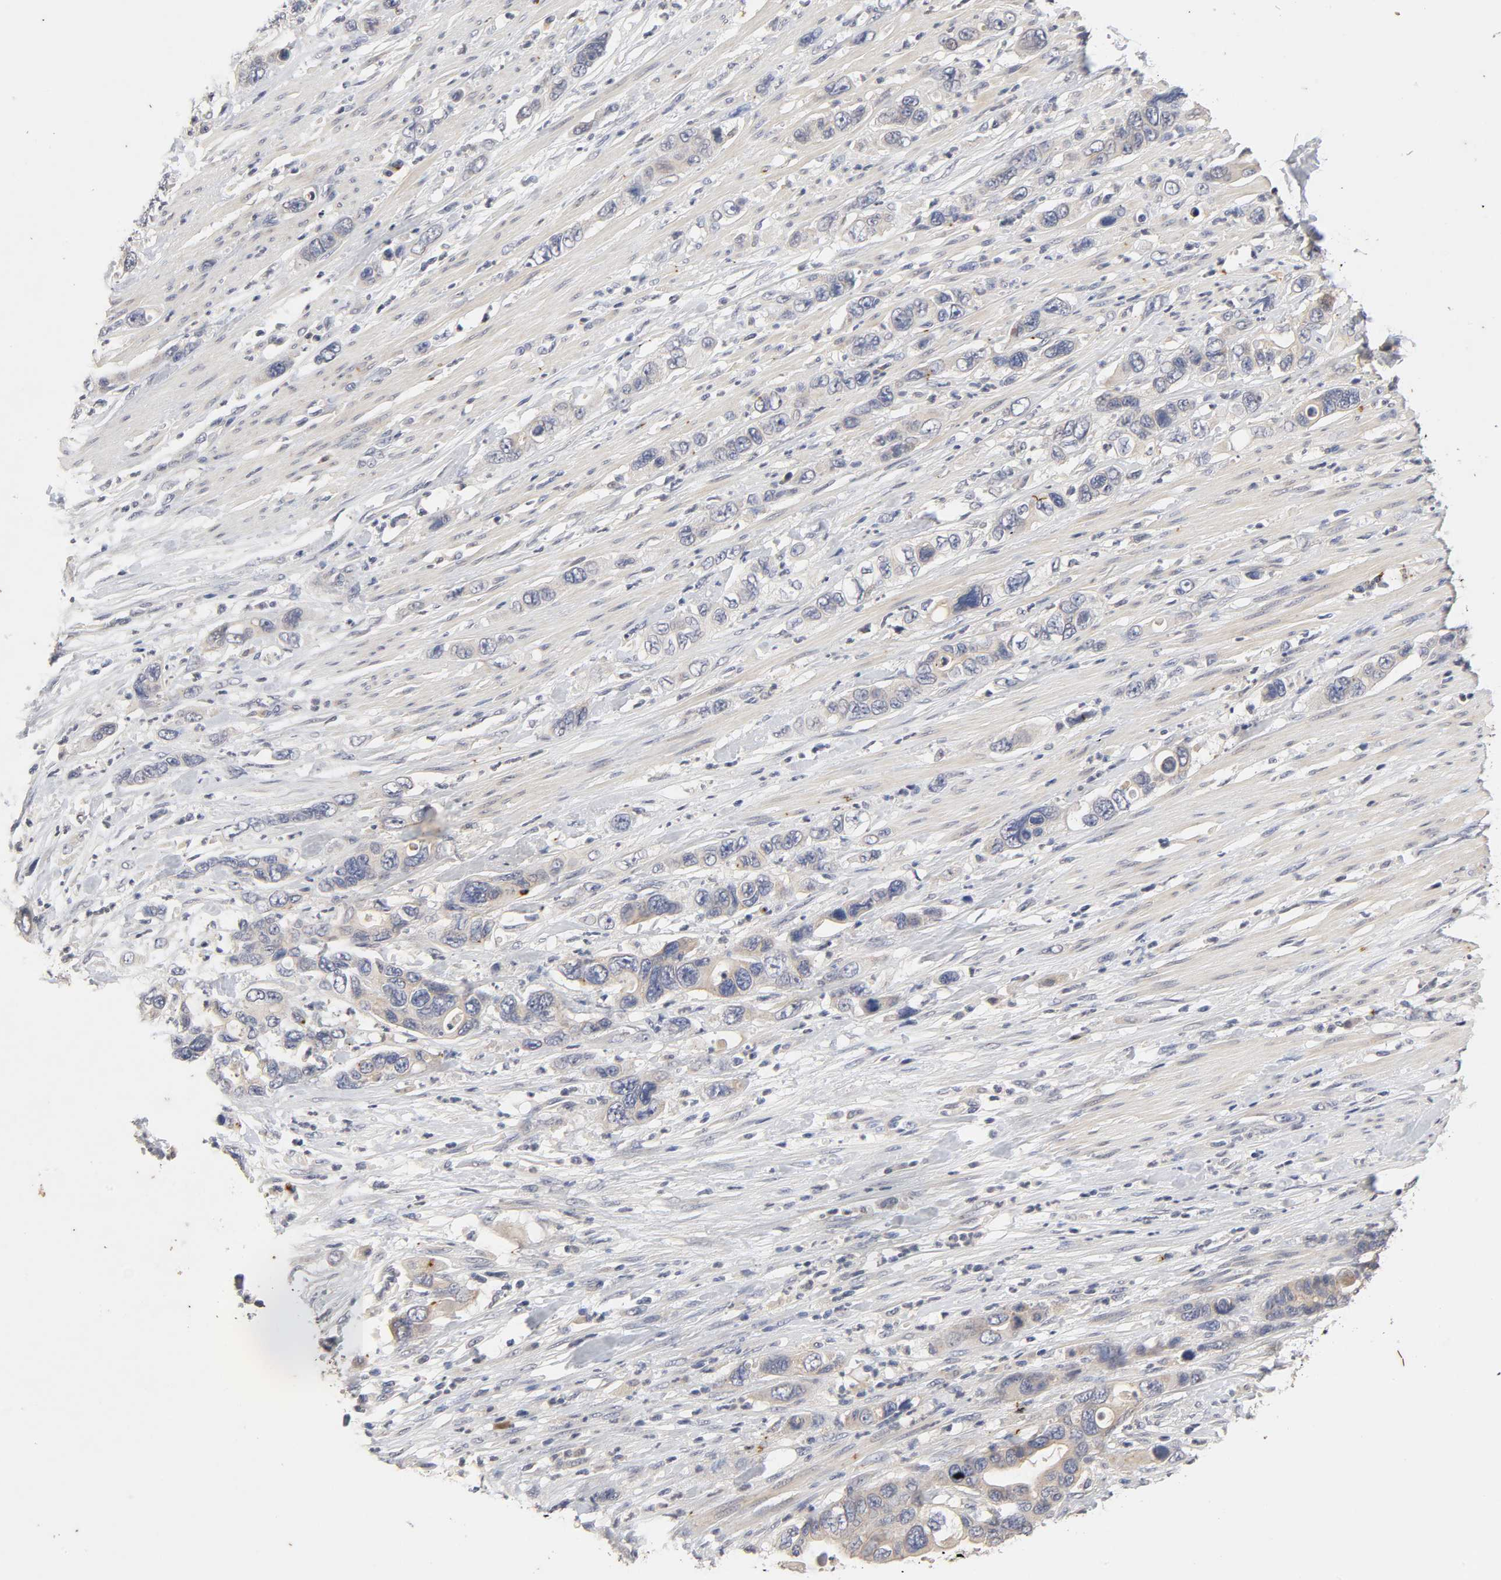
{"staining": {"intensity": "weak", "quantity": "25%-75%", "location": "cytoplasmic/membranous"}, "tissue": "pancreatic cancer", "cell_type": "Tumor cells", "image_type": "cancer", "snomed": [{"axis": "morphology", "description": "Adenocarcinoma, NOS"}, {"axis": "topography", "description": "Pancreas"}], "caption": "Brown immunohistochemical staining in pancreatic adenocarcinoma displays weak cytoplasmic/membranous staining in approximately 25%-75% of tumor cells. The staining was performed using DAB (3,3'-diaminobenzidine) to visualize the protein expression in brown, while the nuclei were stained in blue with hematoxylin (Magnification: 20x).", "gene": "CXADR", "patient": {"sex": "female", "age": 71}}